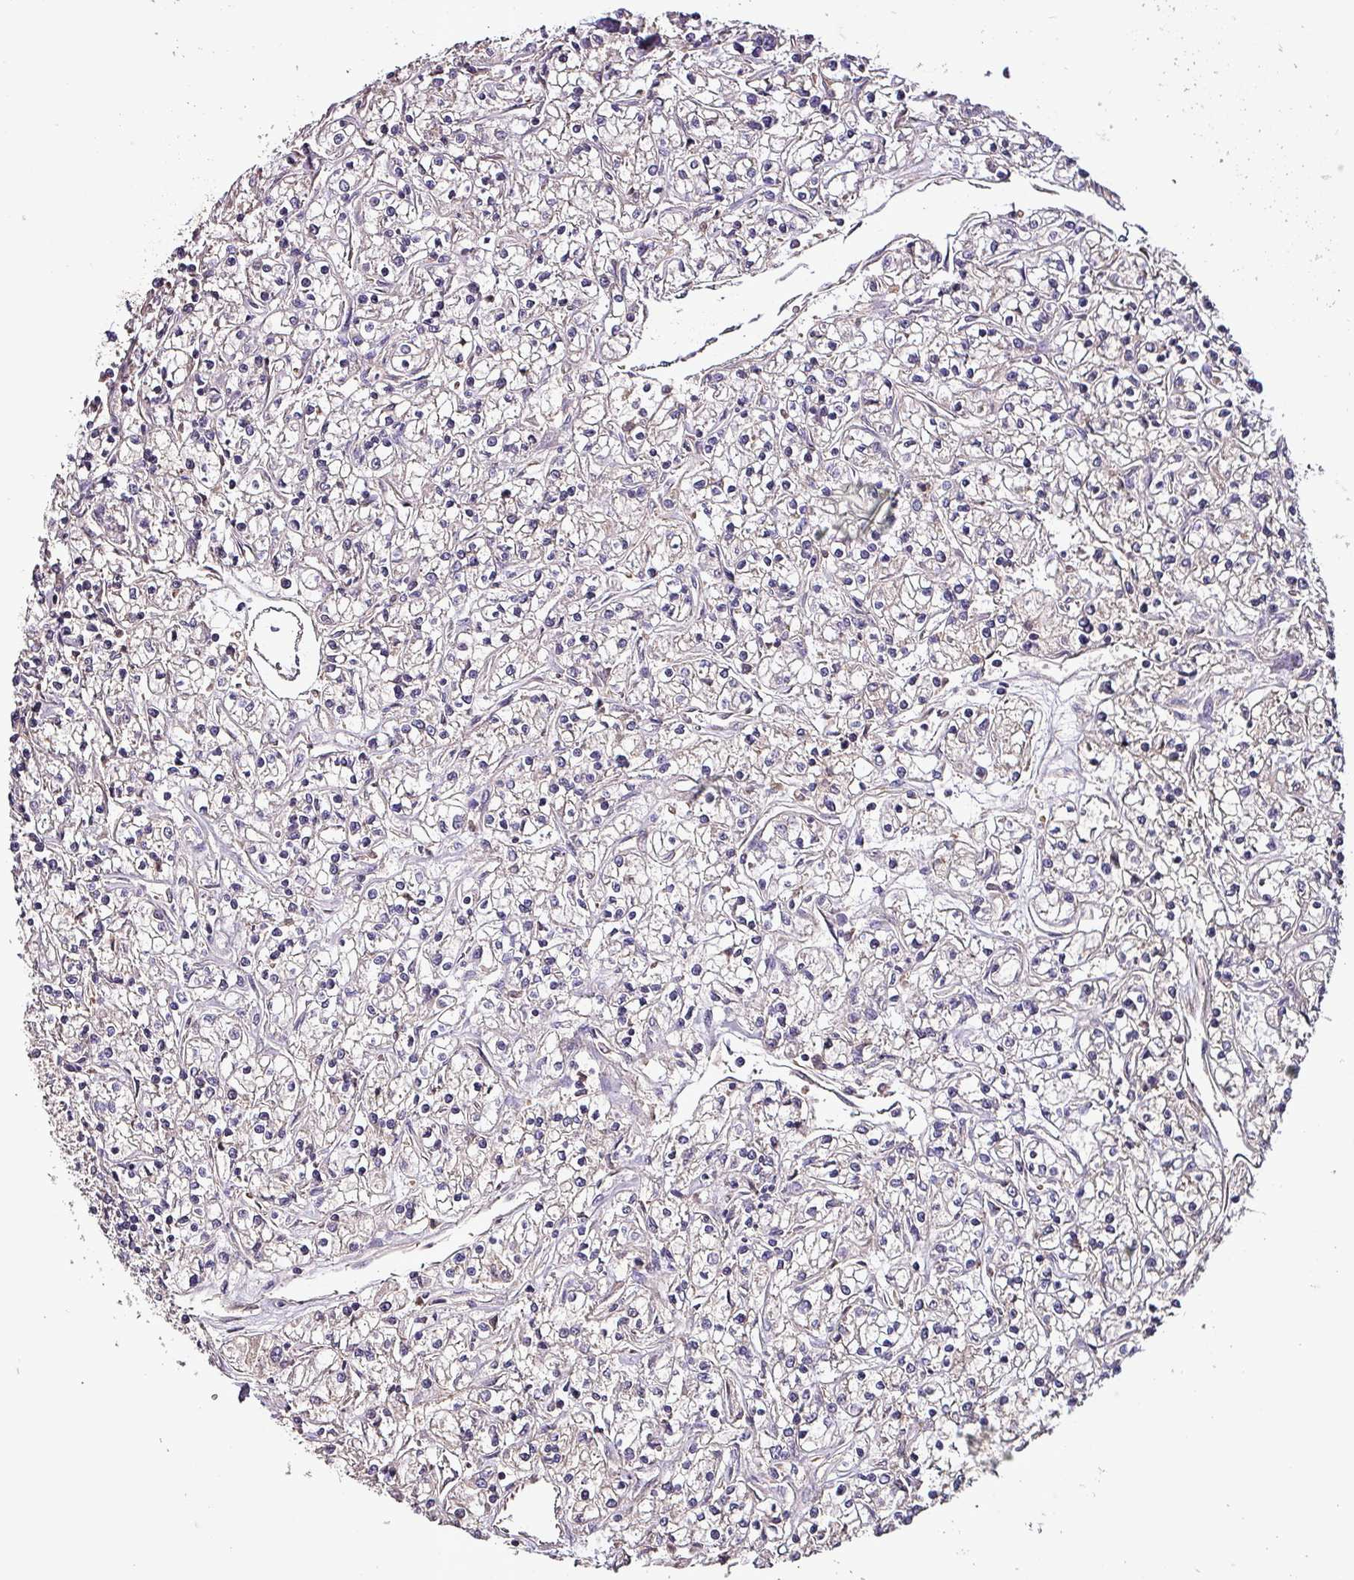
{"staining": {"intensity": "negative", "quantity": "none", "location": "none"}, "tissue": "renal cancer", "cell_type": "Tumor cells", "image_type": "cancer", "snomed": [{"axis": "morphology", "description": "Adenocarcinoma, NOS"}, {"axis": "topography", "description": "Kidney"}], "caption": "Tumor cells are negative for protein expression in human renal adenocarcinoma.", "gene": "PAFAH1B2", "patient": {"sex": "female", "age": 59}}